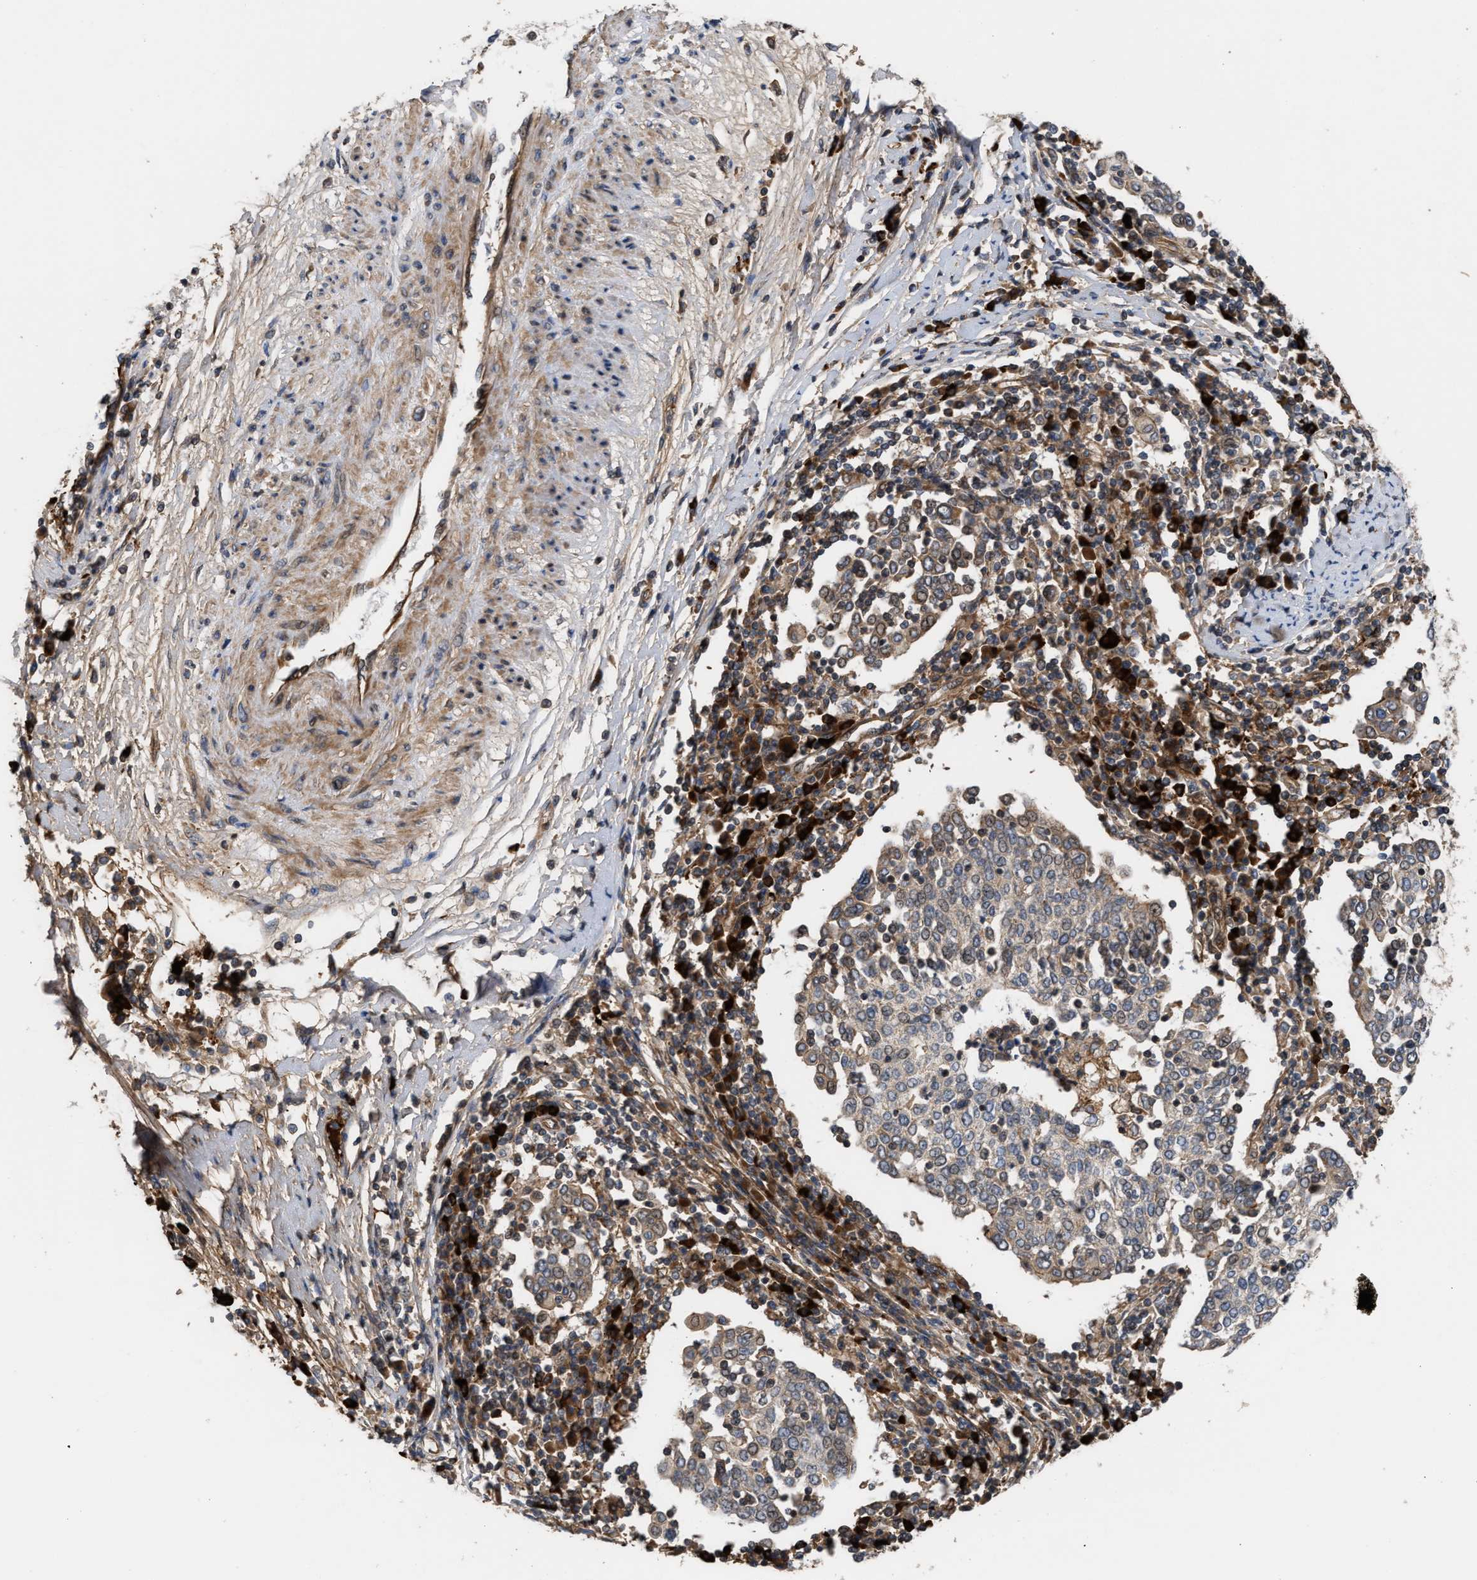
{"staining": {"intensity": "weak", "quantity": "25%-75%", "location": "cytoplasmic/membranous"}, "tissue": "cervical cancer", "cell_type": "Tumor cells", "image_type": "cancer", "snomed": [{"axis": "morphology", "description": "Squamous cell carcinoma, NOS"}, {"axis": "topography", "description": "Cervix"}], "caption": "This micrograph exhibits cervical cancer (squamous cell carcinoma) stained with immunohistochemistry to label a protein in brown. The cytoplasmic/membranous of tumor cells show weak positivity for the protein. Nuclei are counter-stained blue.", "gene": "STAU1", "patient": {"sex": "female", "age": 40}}